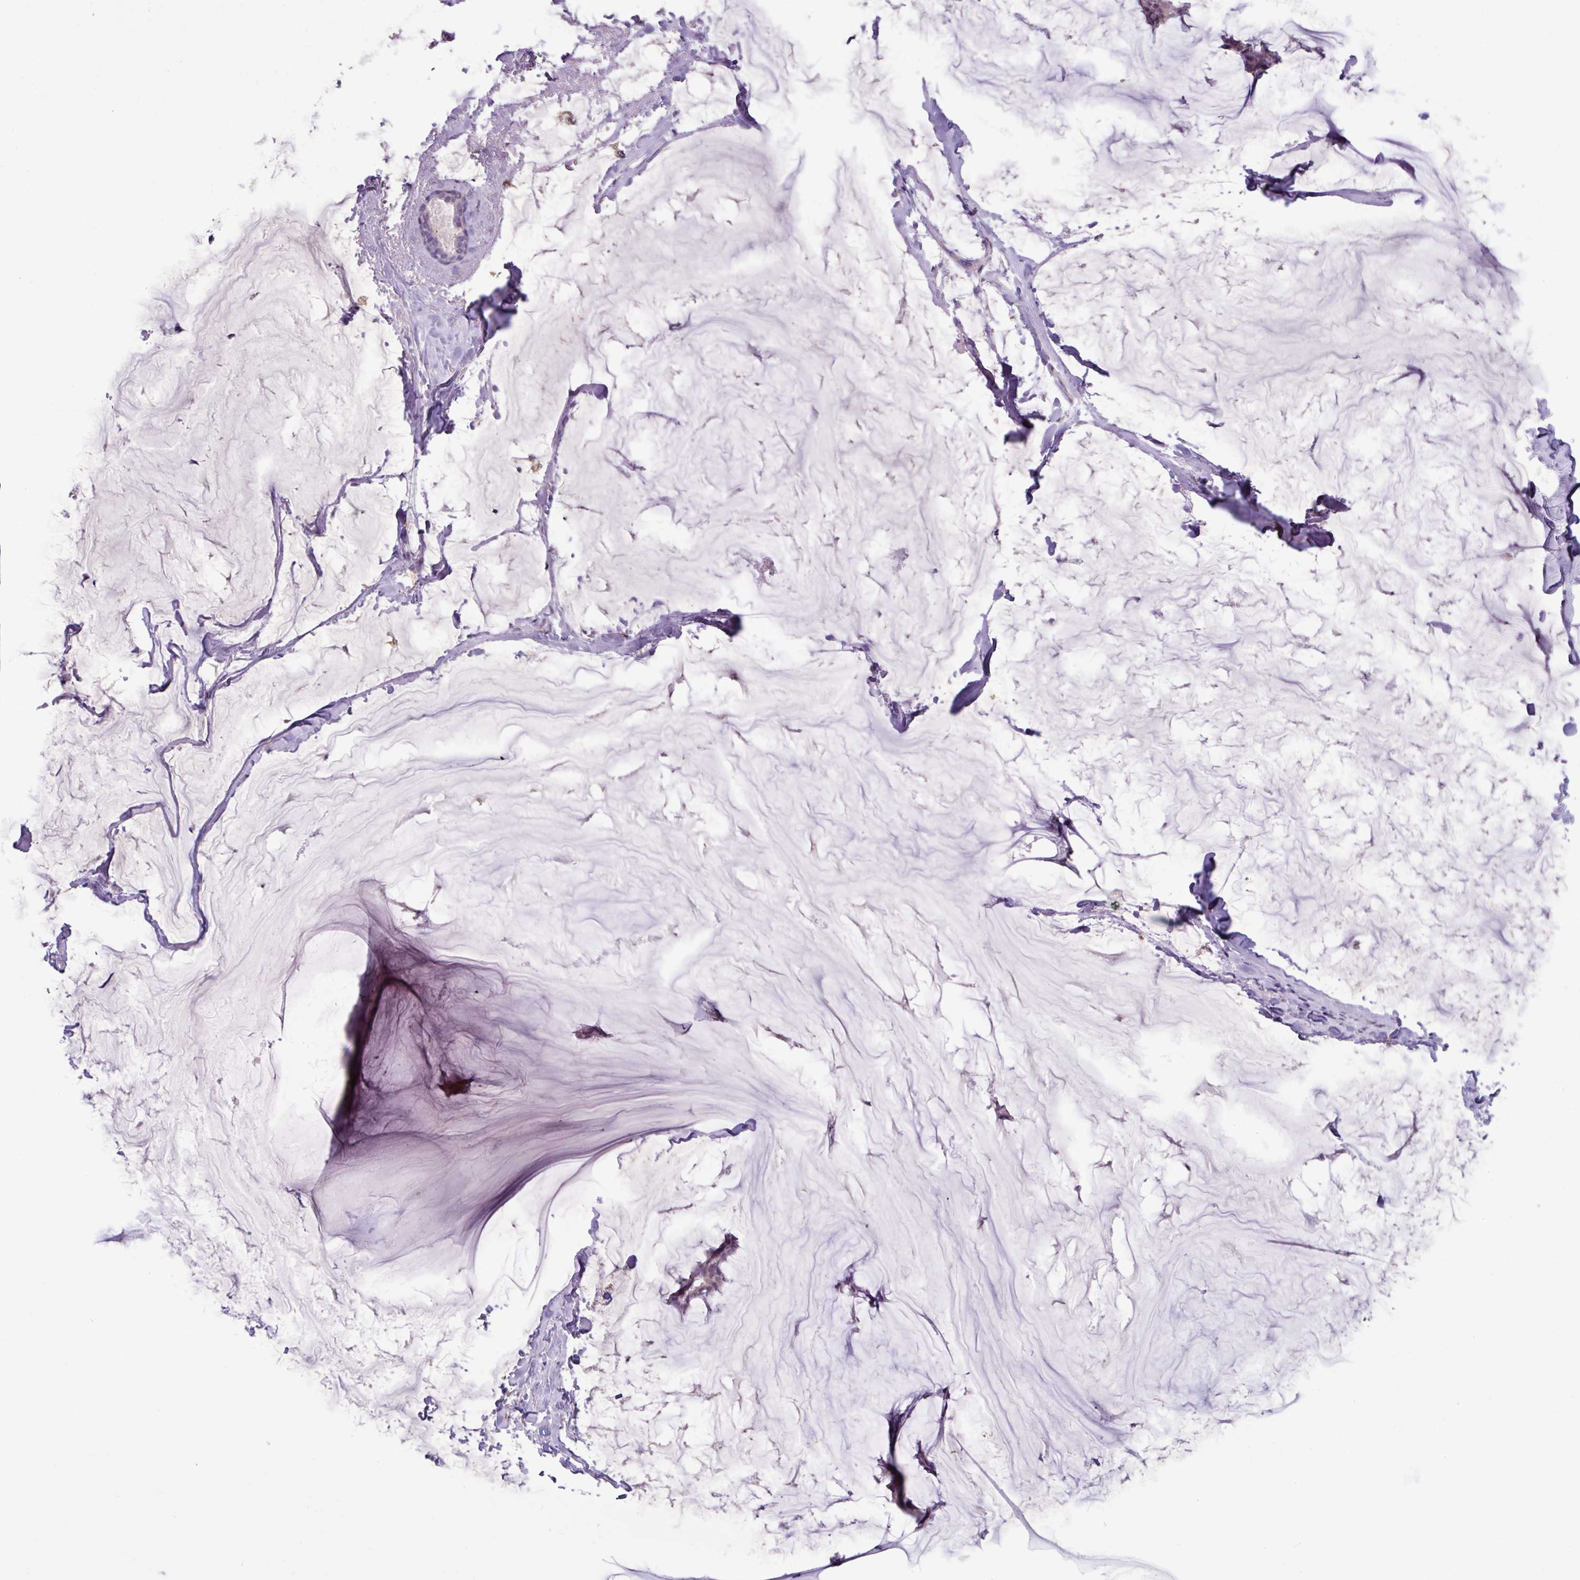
{"staining": {"intensity": "negative", "quantity": "none", "location": "none"}, "tissue": "breast cancer", "cell_type": "Tumor cells", "image_type": "cancer", "snomed": [{"axis": "morphology", "description": "Duct carcinoma"}, {"axis": "topography", "description": "Breast"}], "caption": "Breast cancer (intraductal carcinoma) stained for a protein using IHC reveals no expression tumor cells.", "gene": "STIMATE", "patient": {"sex": "female", "age": 93}}